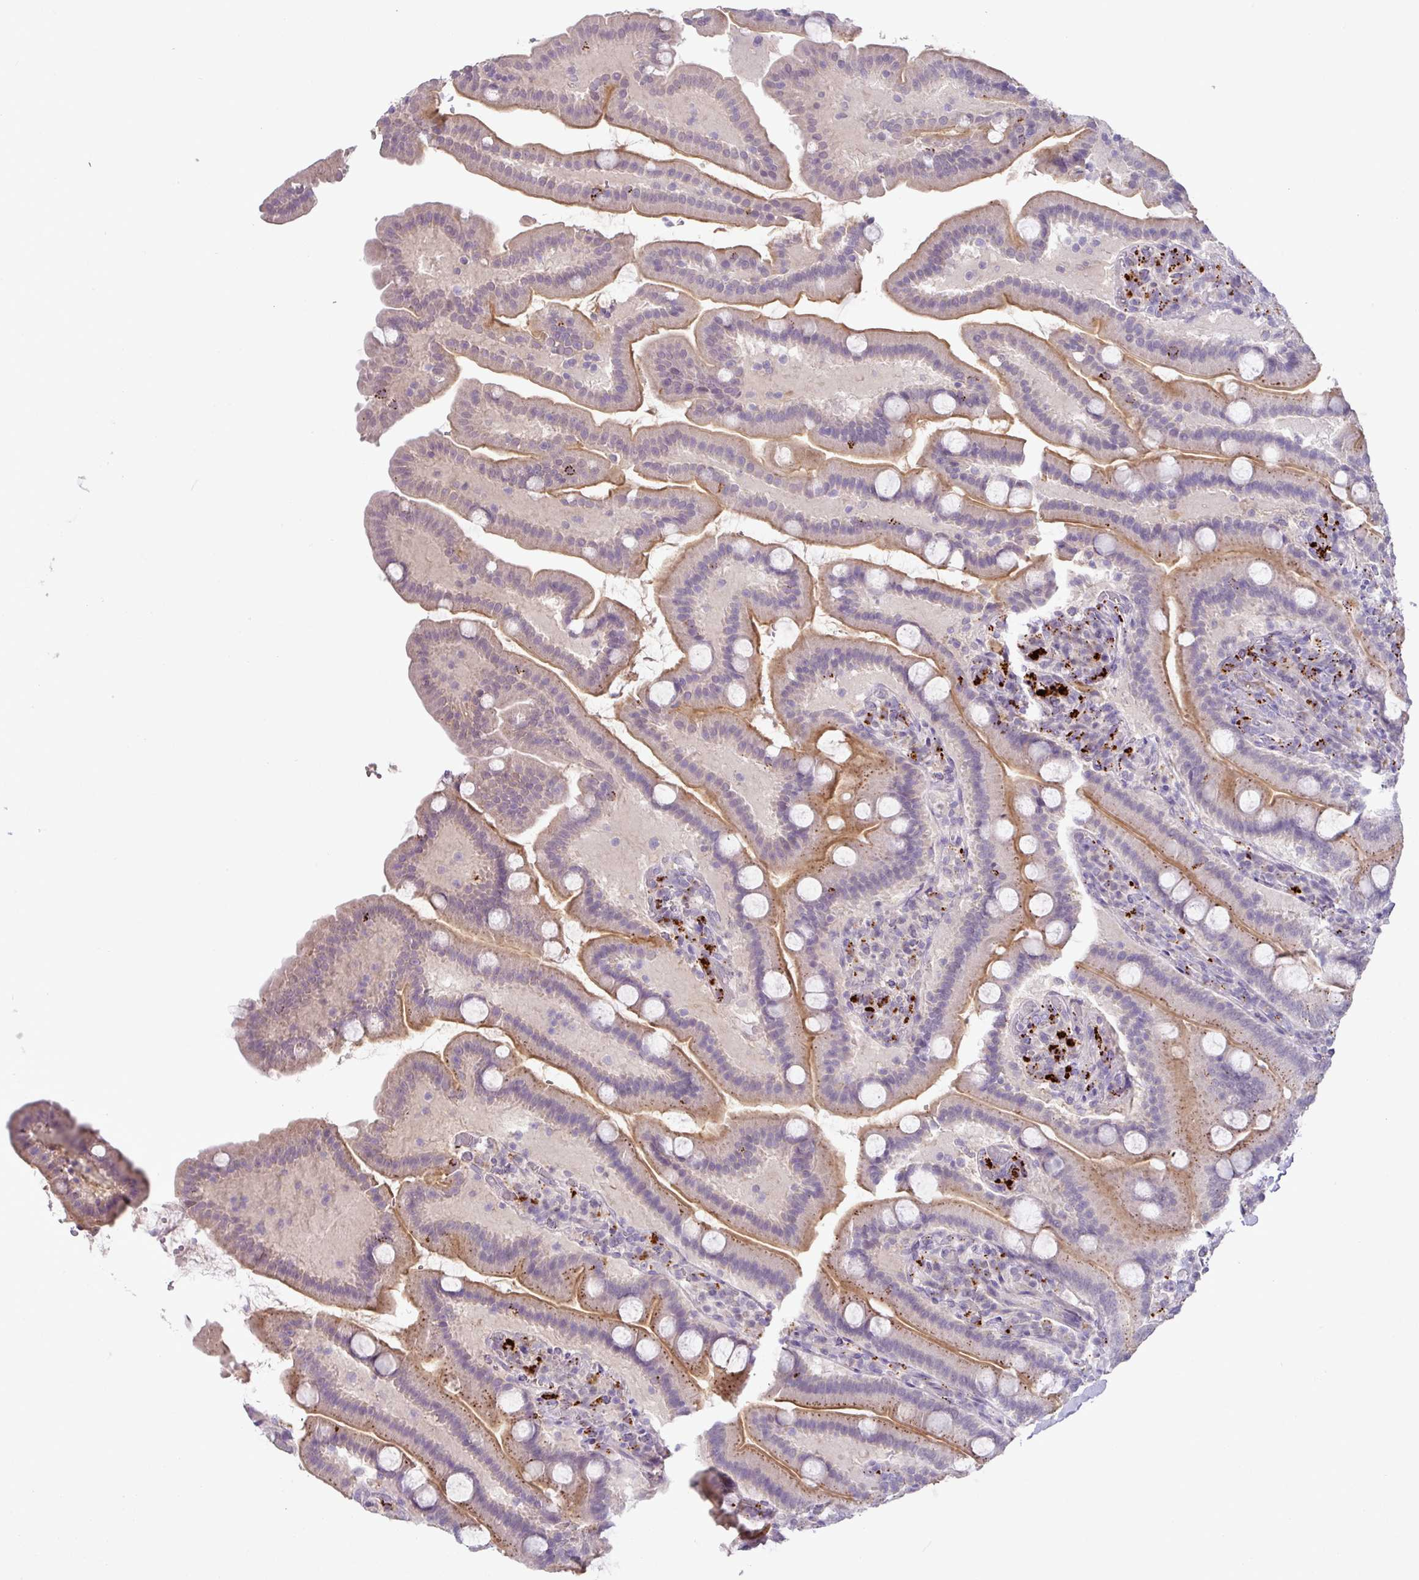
{"staining": {"intensity": "moderate", "quantity": ">75%", "location": "cytoplasmic/membranous"}, "tissue": "duodenum", "cell_type": "Glandular cells", "image_type": "normal", "snomed": [{"axis": "morphology", "description": "Normal tissue, NOS"}, {"axis": "topography", "description": "Duodenum"}], "caption": "Immunohistochemistry staining of benign duodenum, which demonstrates medium levels of moderate cytoplasmic/membranous expression in about >75% of glandular cells indicating moderate cytoplasmic/membranous protein positivity. The staining was performed using DAB (3,3'-diaminobenzidine) (brown) for protein detection and nuclei were counterstained in hematoxylin (blue).", "gene": "PLEKHH3", "patient": {"sex": "male", "age": 55}}